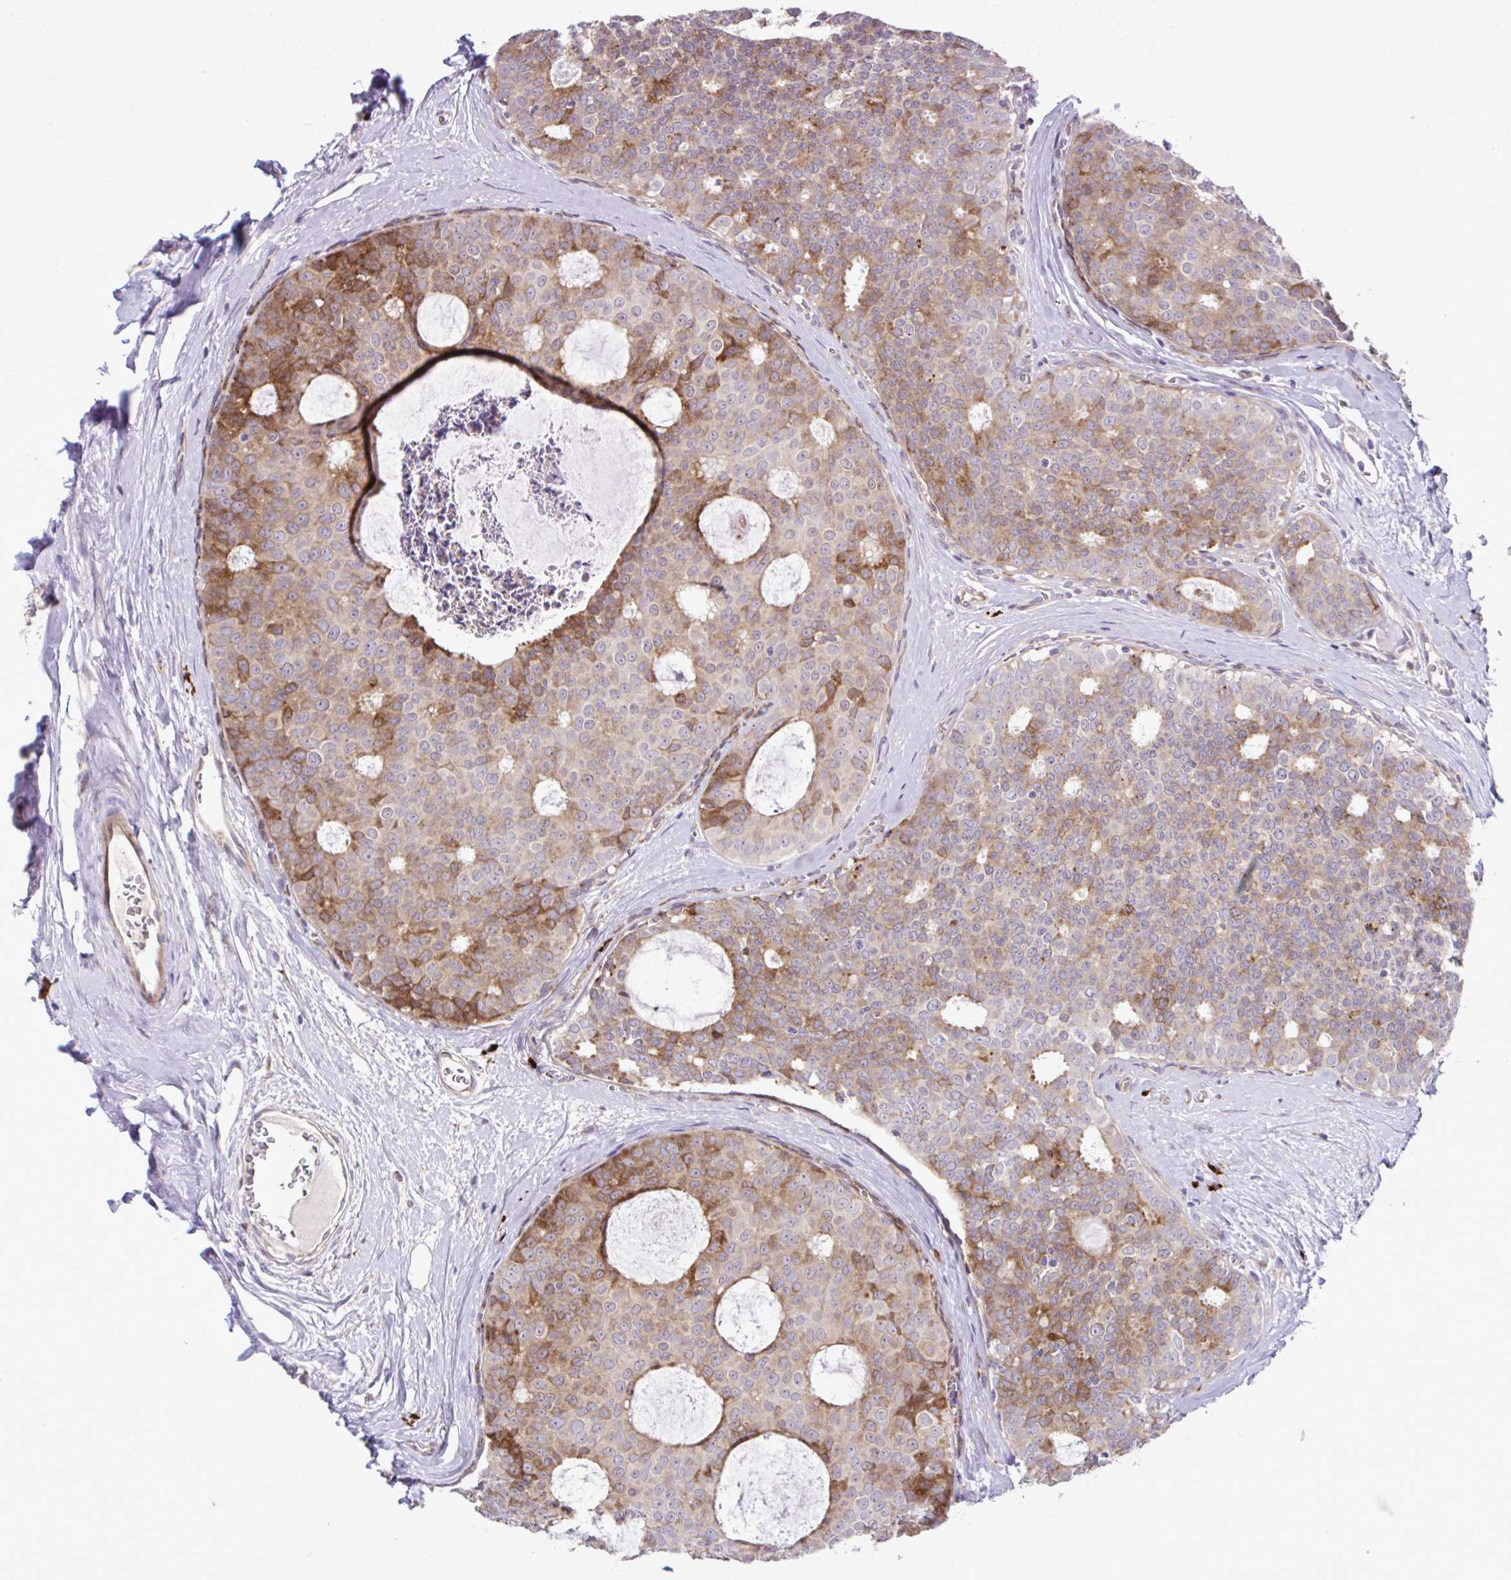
{"staining": {"intensity": "moderate", "quantity": "25%-75%", "location": "cytoplasmic/membranous"}, "tissue": "breast cancer", "cell_type": "Tumor cells", "image_type": "cancer", "snomed": [{"axis": "morphology", "description": "Duct carcinoma"}, {"axis": "topography", "description": "Breast"}], "caption": "Infiltrating ductal carcinoma (breast) stained for a protein (brown) demonstrates moderate cytoplasmic/membranous positive staining in about 25%-75% of tumor cells.", "gene": "LIMS1", "patient": {"sex": "female", "age": 45}}